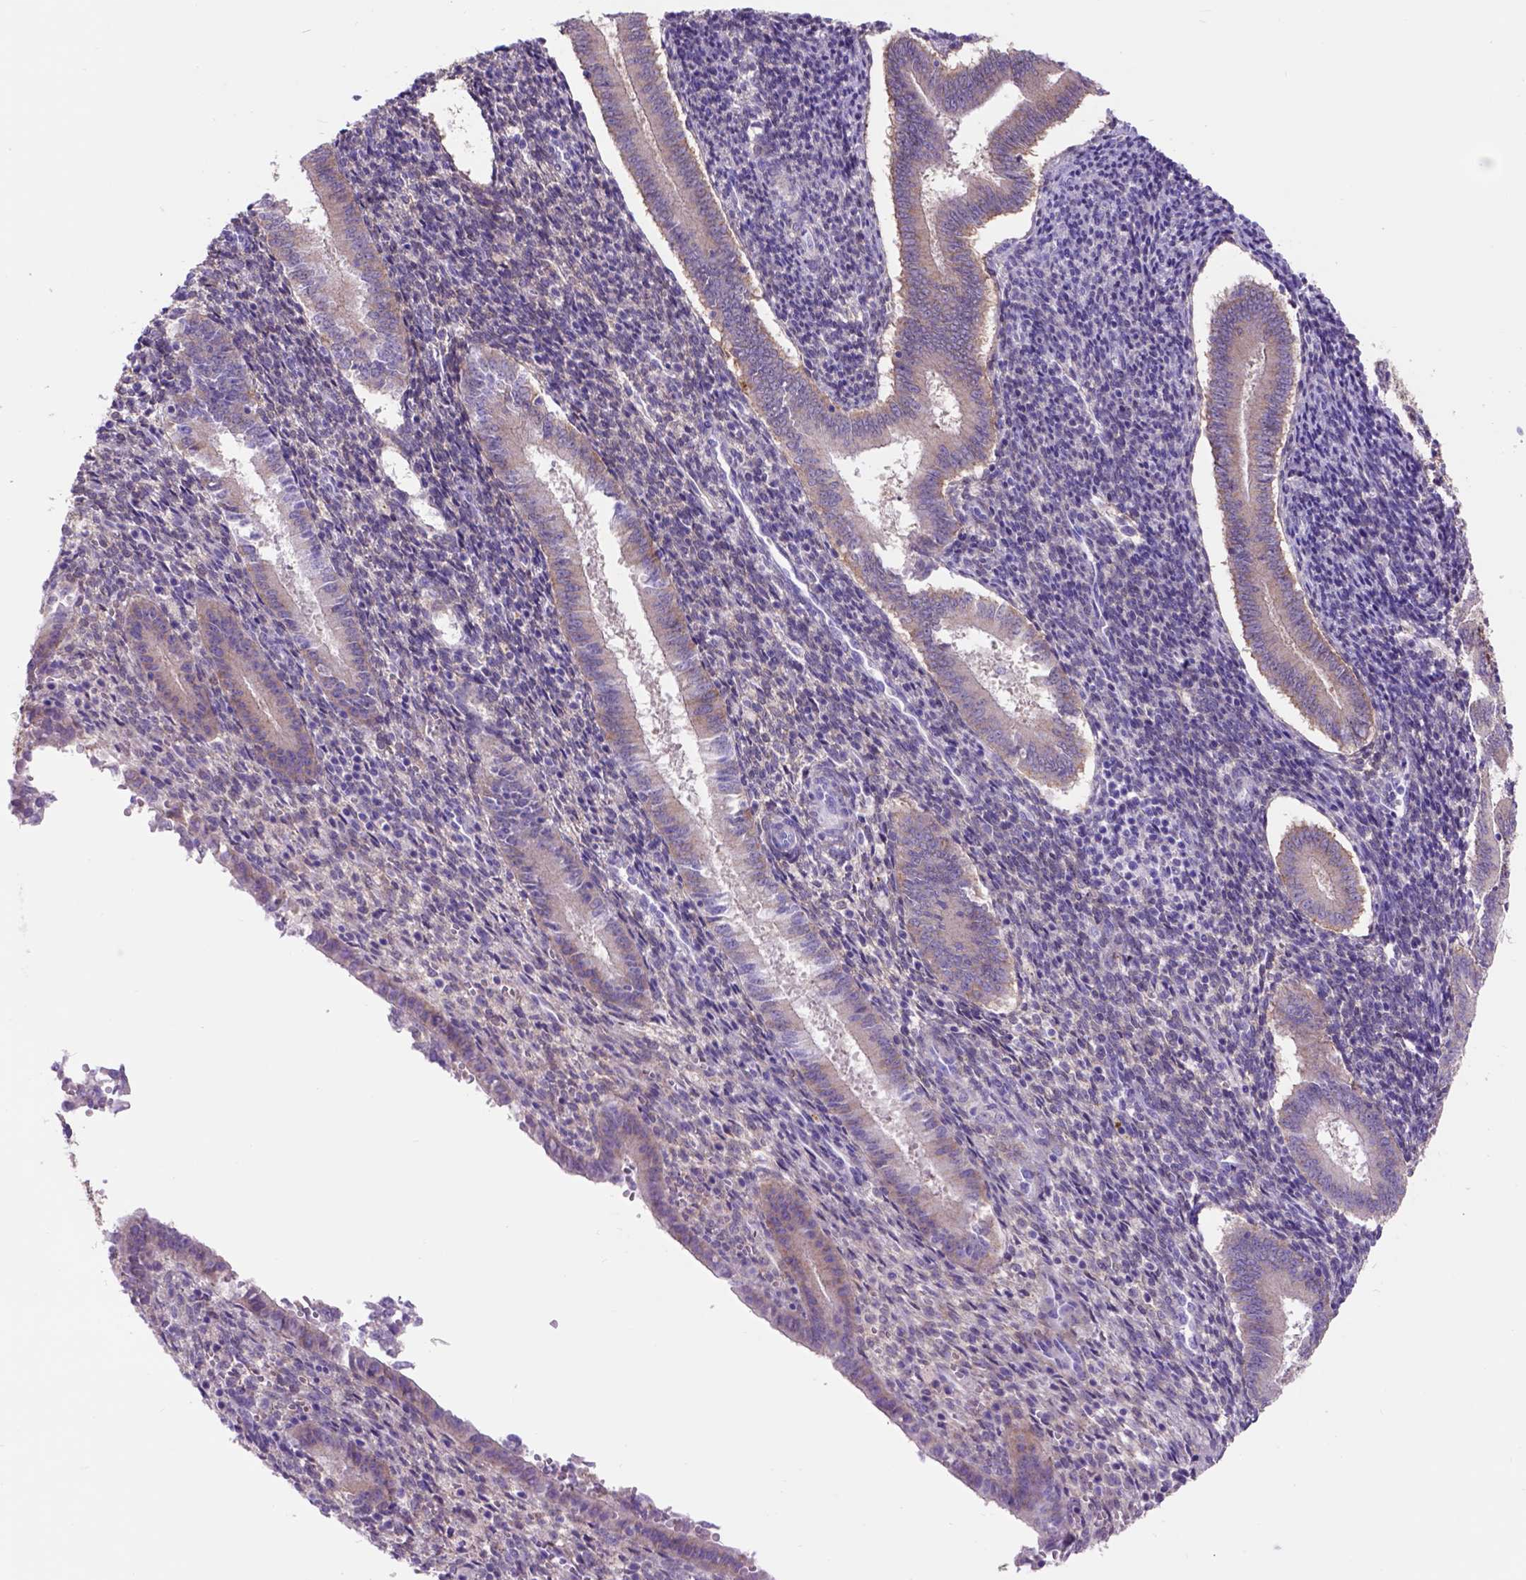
{"staining": {"intensity": "weak", "quantity": "25%-75%", "location": "cytoplasmic/membranous"}, "tissue": "endometrium", "cell_type": "Cells in endometrial stroma", "image_type": "normal", "snomed": [{"axis": "morphology", "description": "Normal tissue, NOS"}, {"axis": "topography", "description": "Endometrium"}], "caption": "Endometrium stained with a brown dye exhibits weak cytoplasmic/membranous positive positivity in about 25%-75% of cells in endometrial stroma.", "gene": "EGFR", "patient": {"sex": "female", "age": 25}}